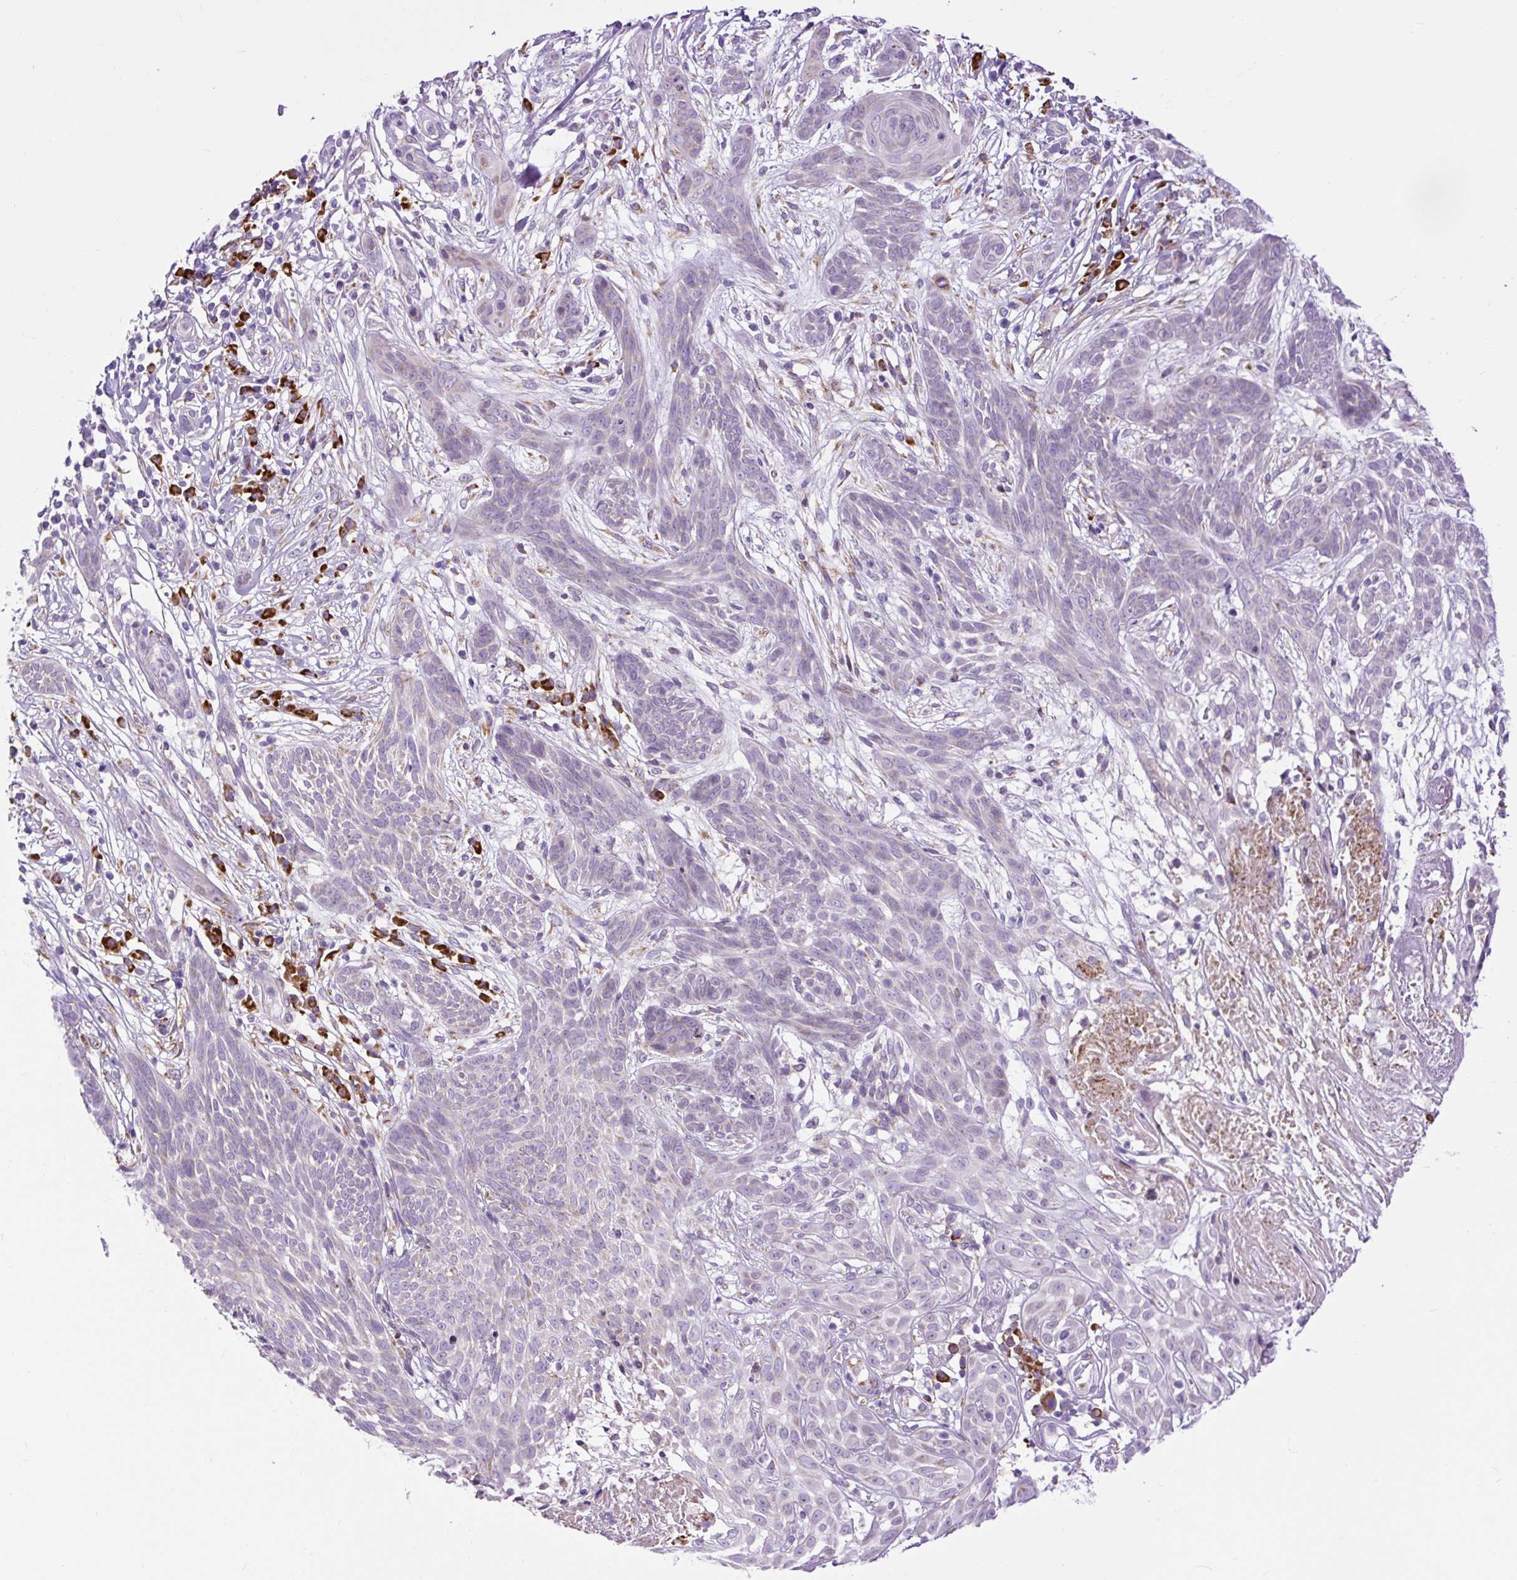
{"staining": {"intensity": "negative", "quantity": "none", "location": "none"}, "tissue": "skin cancer", "cell_type": "Tumor cells", "image_type": "cancer", "snomed": [{"axis": "morphology", "description": "Basal cell carcinoma"}, {"axis": "topography", "description": "Skin"}, {"axis": "topography", "description": "Skin, foot"}], "caption": "This is an IHC histopathology image of skin cancer. There is no expression in tumor cells.", "gene": "DDOST", "patient": {"sex": "female", "age": 86}}